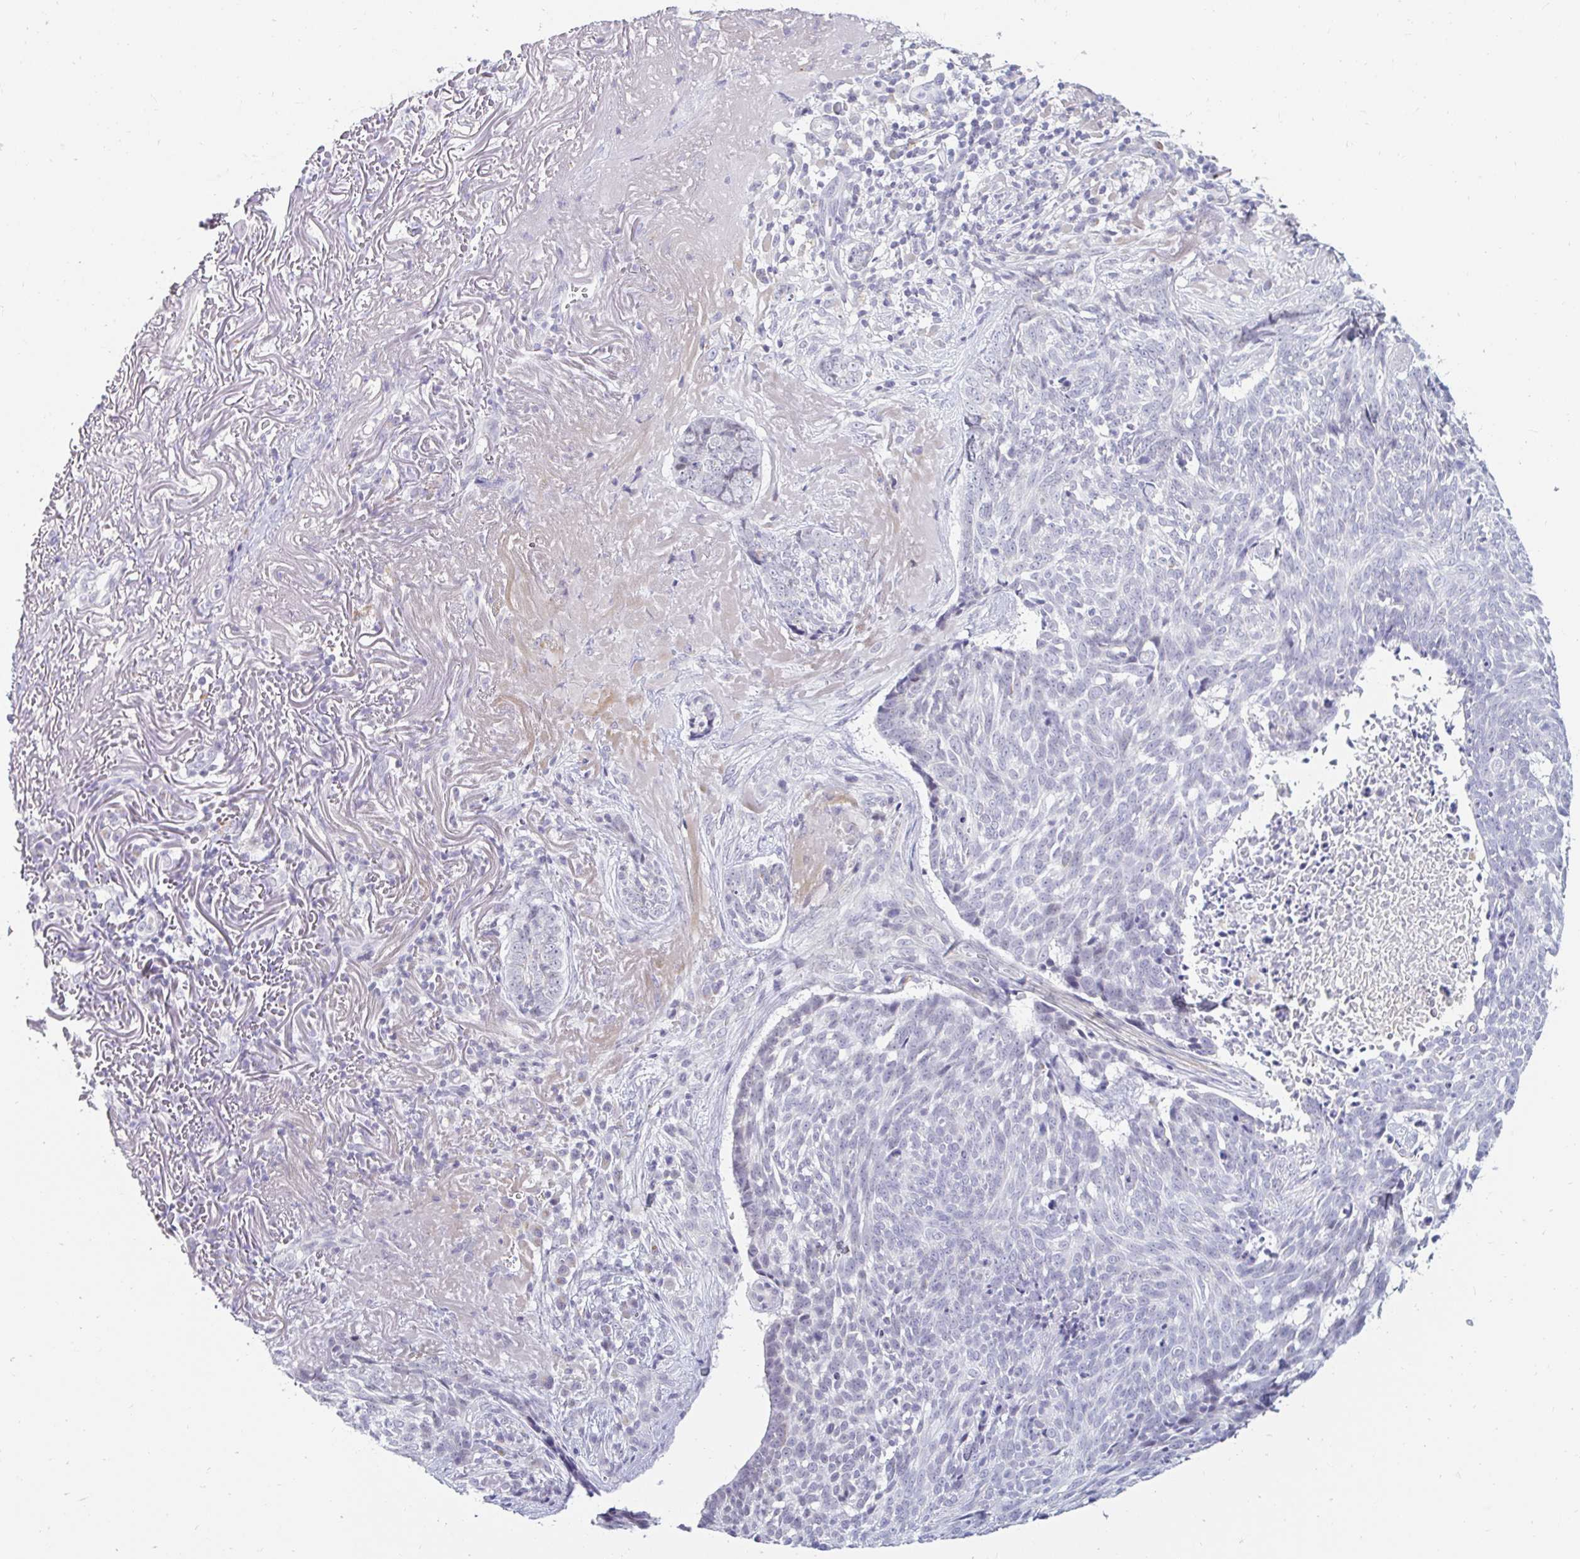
{"staining": {"intensity": "negative", "quantity": "none", "location": "none"}, "tissue": "skin cancer", "cell_type": "Tumor cells", "image_type": "cancer", "snomed": [{"axis": "morphology", "description": "Basal cell carcinoma"}, {"axis": "topography", "description": "Skin"}, {"axis": "topography", "description": "Skin of face"}], "caption": "Protein analysis of skin cancer demonstrates no significant expression in tumor cells.", "gene": "OR51D1", "patient": {"sex": "female", "age": 95}}